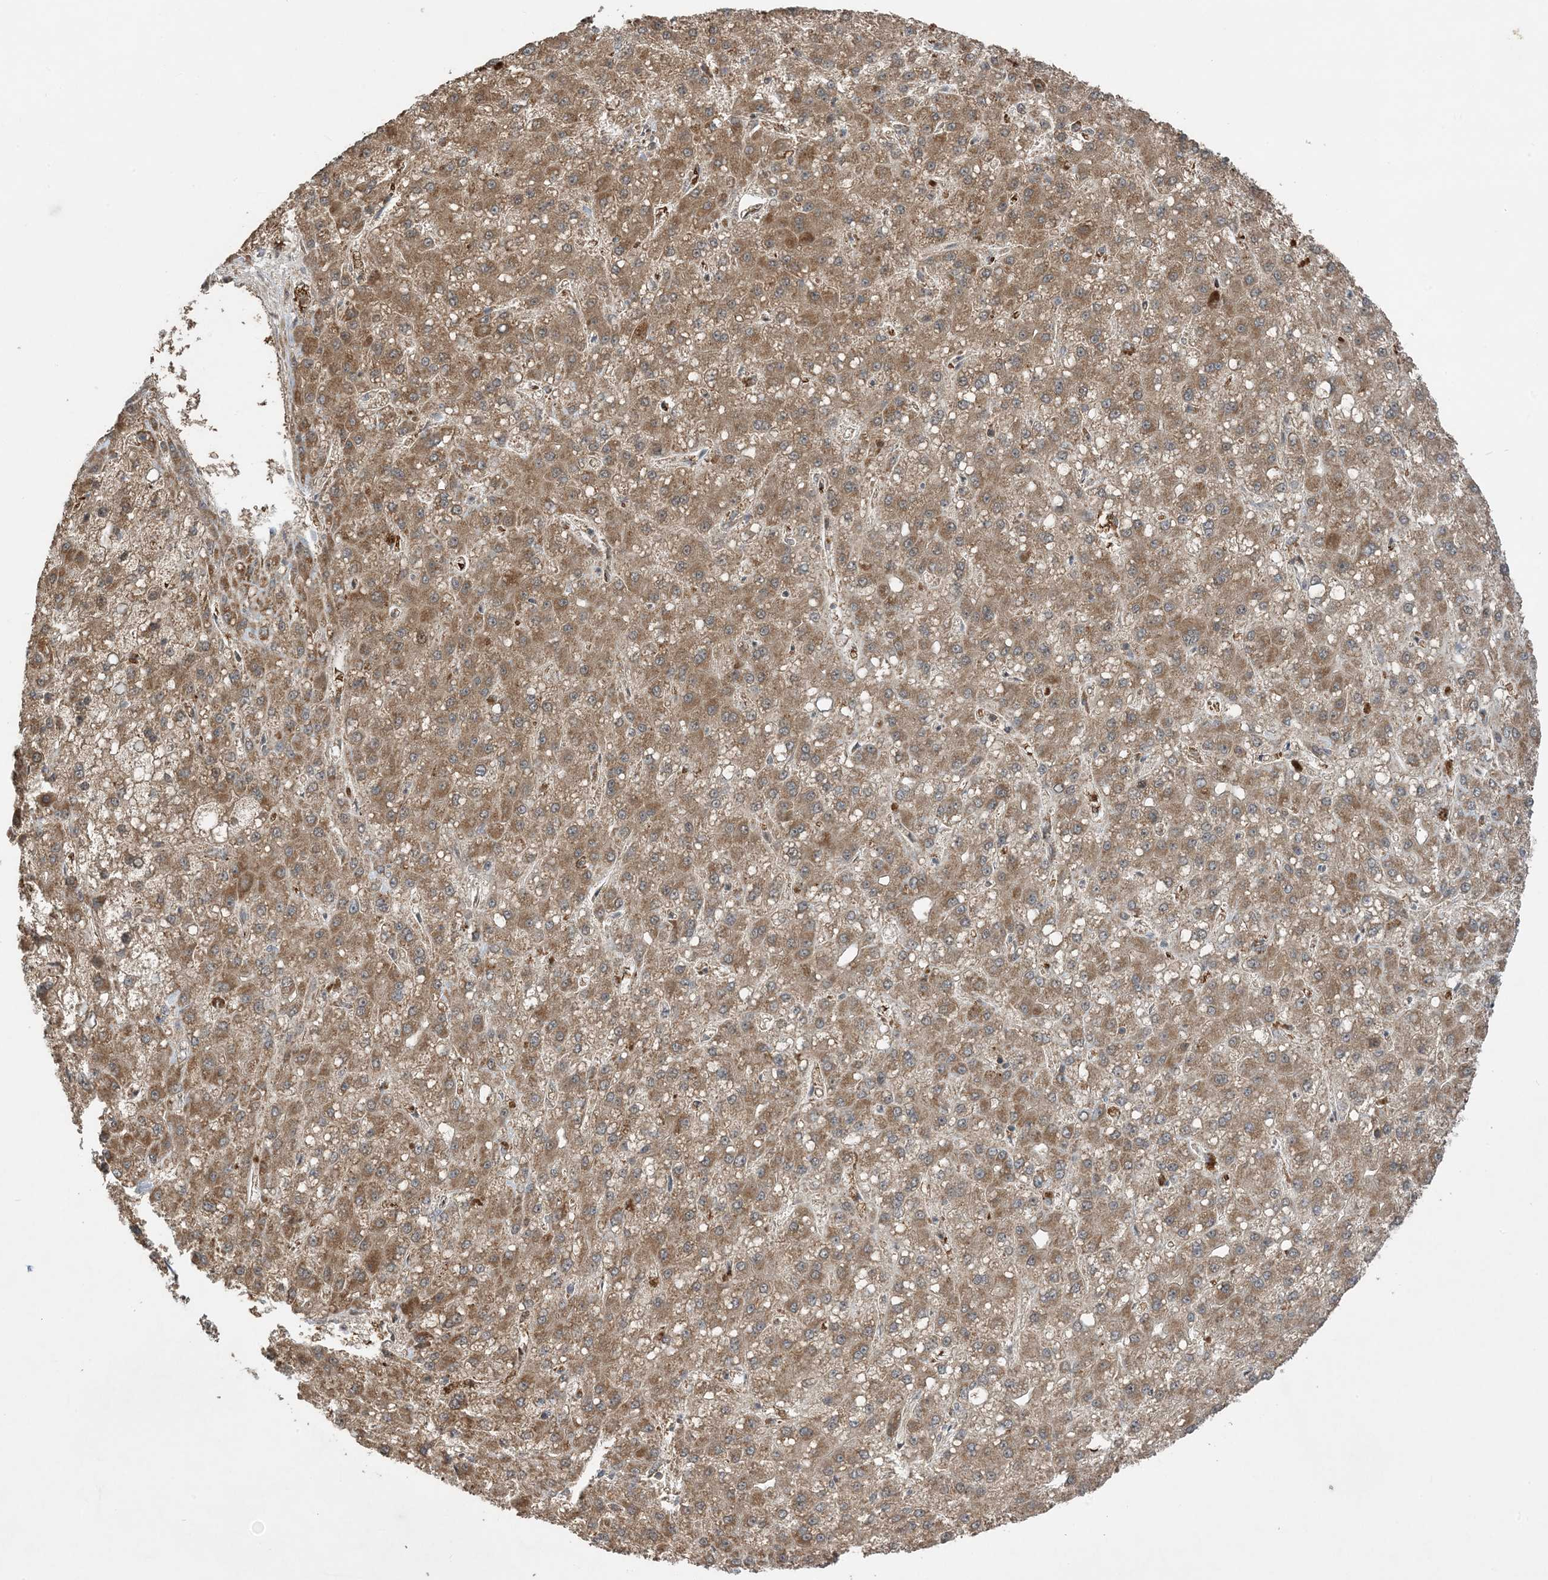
{"staining": {"intensity": "moderate", "quantity": ">75%", "location": "cytoplasmic/membranous,nuclear"}, "tissue": "liver cancer", "cell_type": "Tumor cells", "image_type": "cancer", "snomed": [{"axis": "morphology", "description": "Carcinoma, Hepatocellular, NOS"}, {"axis": "topography", "description": "Liver"}], "caption": "Protein staining reveals moderate cytoplasmic/membranous and nuclear expression in approximately >75% of tumor cells in liver cancer. The staining is performed using DAB (3,3'-diaminobenzidine) brown chromogen to label protein expression. The nuclei are counter-stained blue using hematoxylin.", "gene": "PUSL1", "patient": {"sex": "male", "age": 67}}